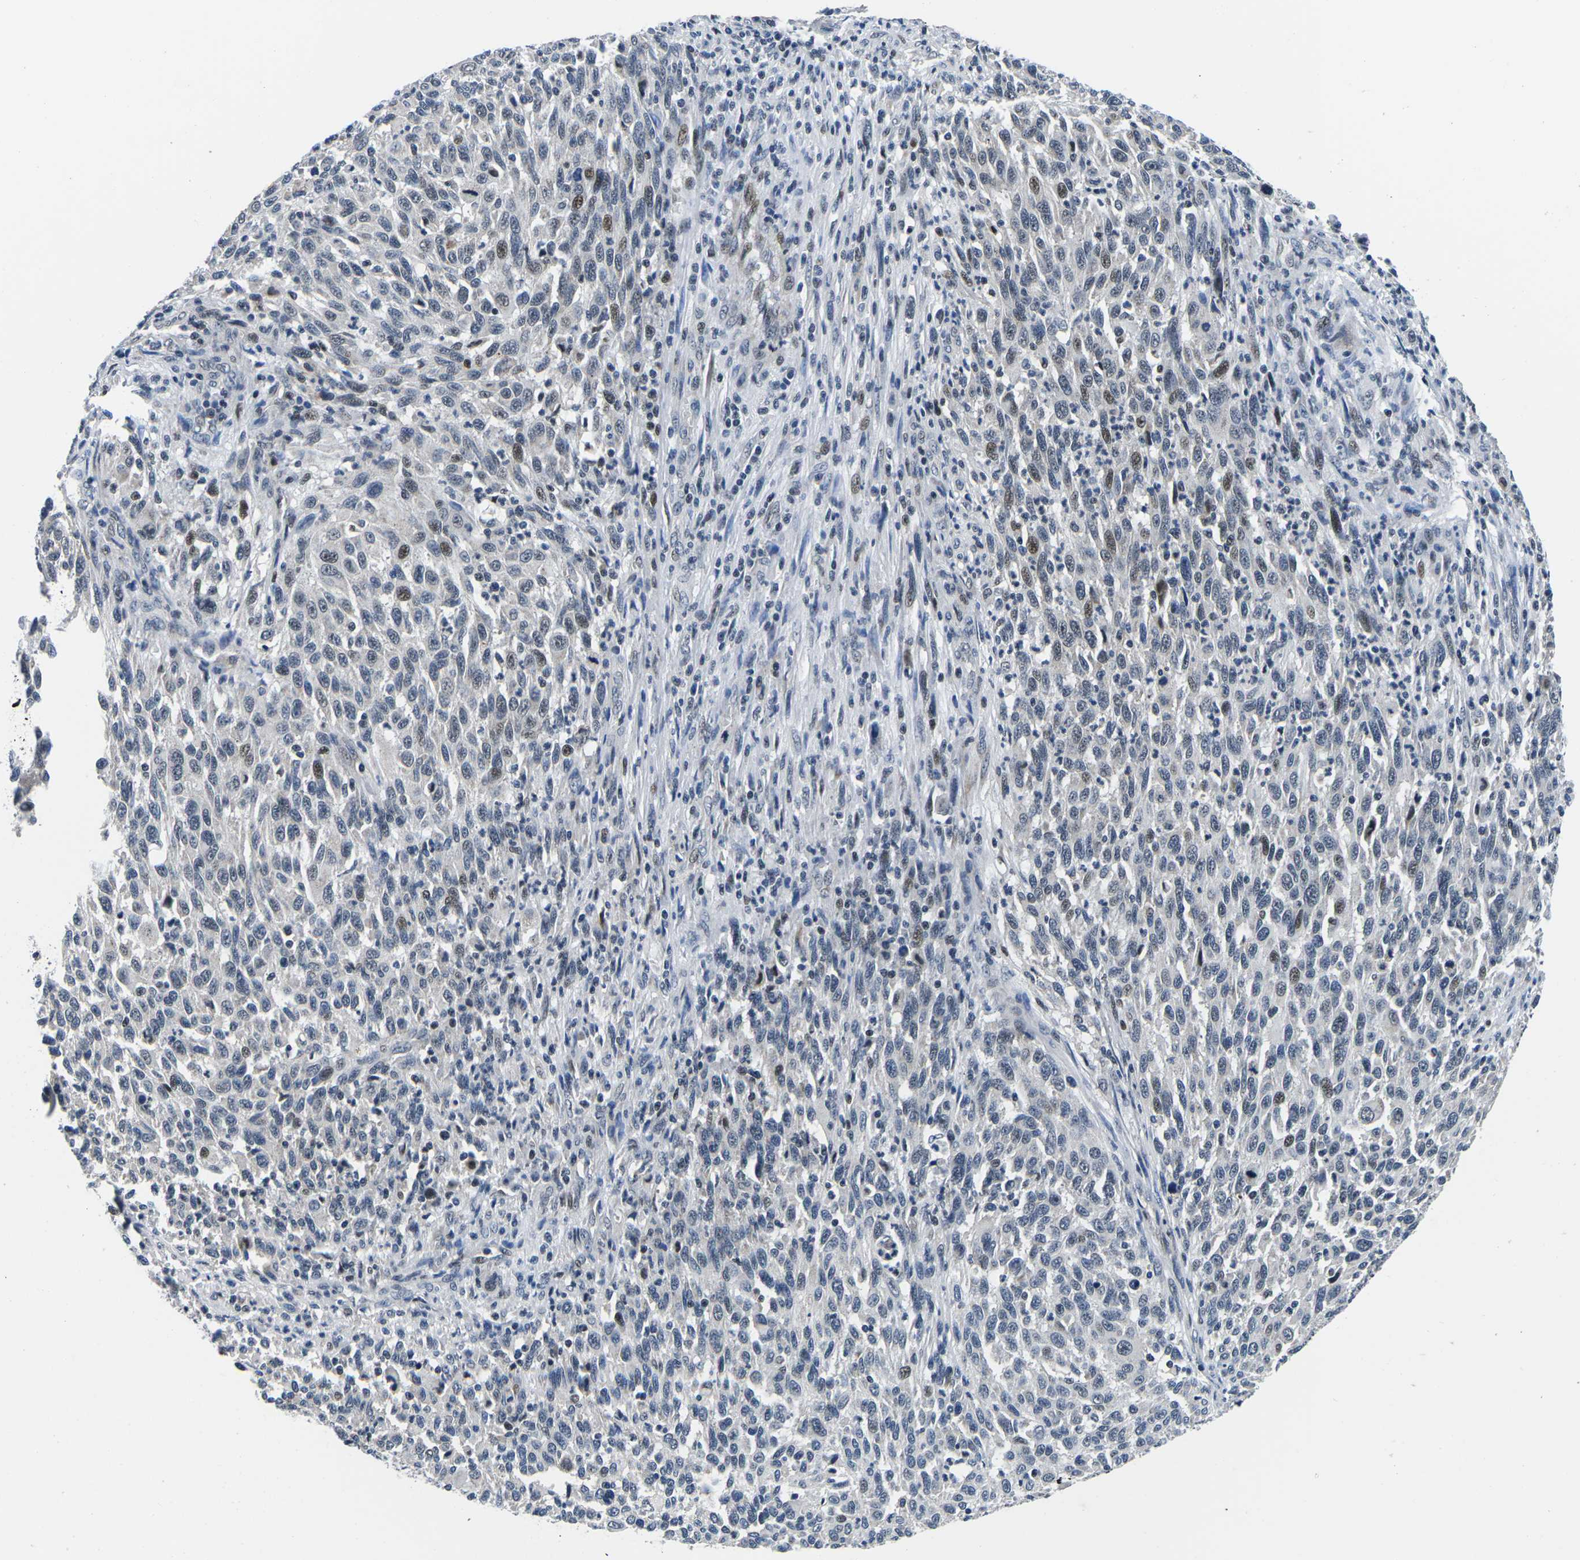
{"staining": {"intensity": "moderate", "quantity": "<25%", "location": "nuclear"}, "tissue": "melanoma", "cell_type": "Tumor cells", "image_type": "cancer", "snomed": [{"axis": "morphology", "description": "Malignant melanoma, Metastatic site"}, {"axis": "topography", "description": "Lymph node"}], "caption": "The image demonstrates immunohistochemical staining of melanoma. There is moderate nuclear expression is present in about <25% of tumor cells.", "gene": "CDC73", "patient": {"sex": "male", "age": 61}}